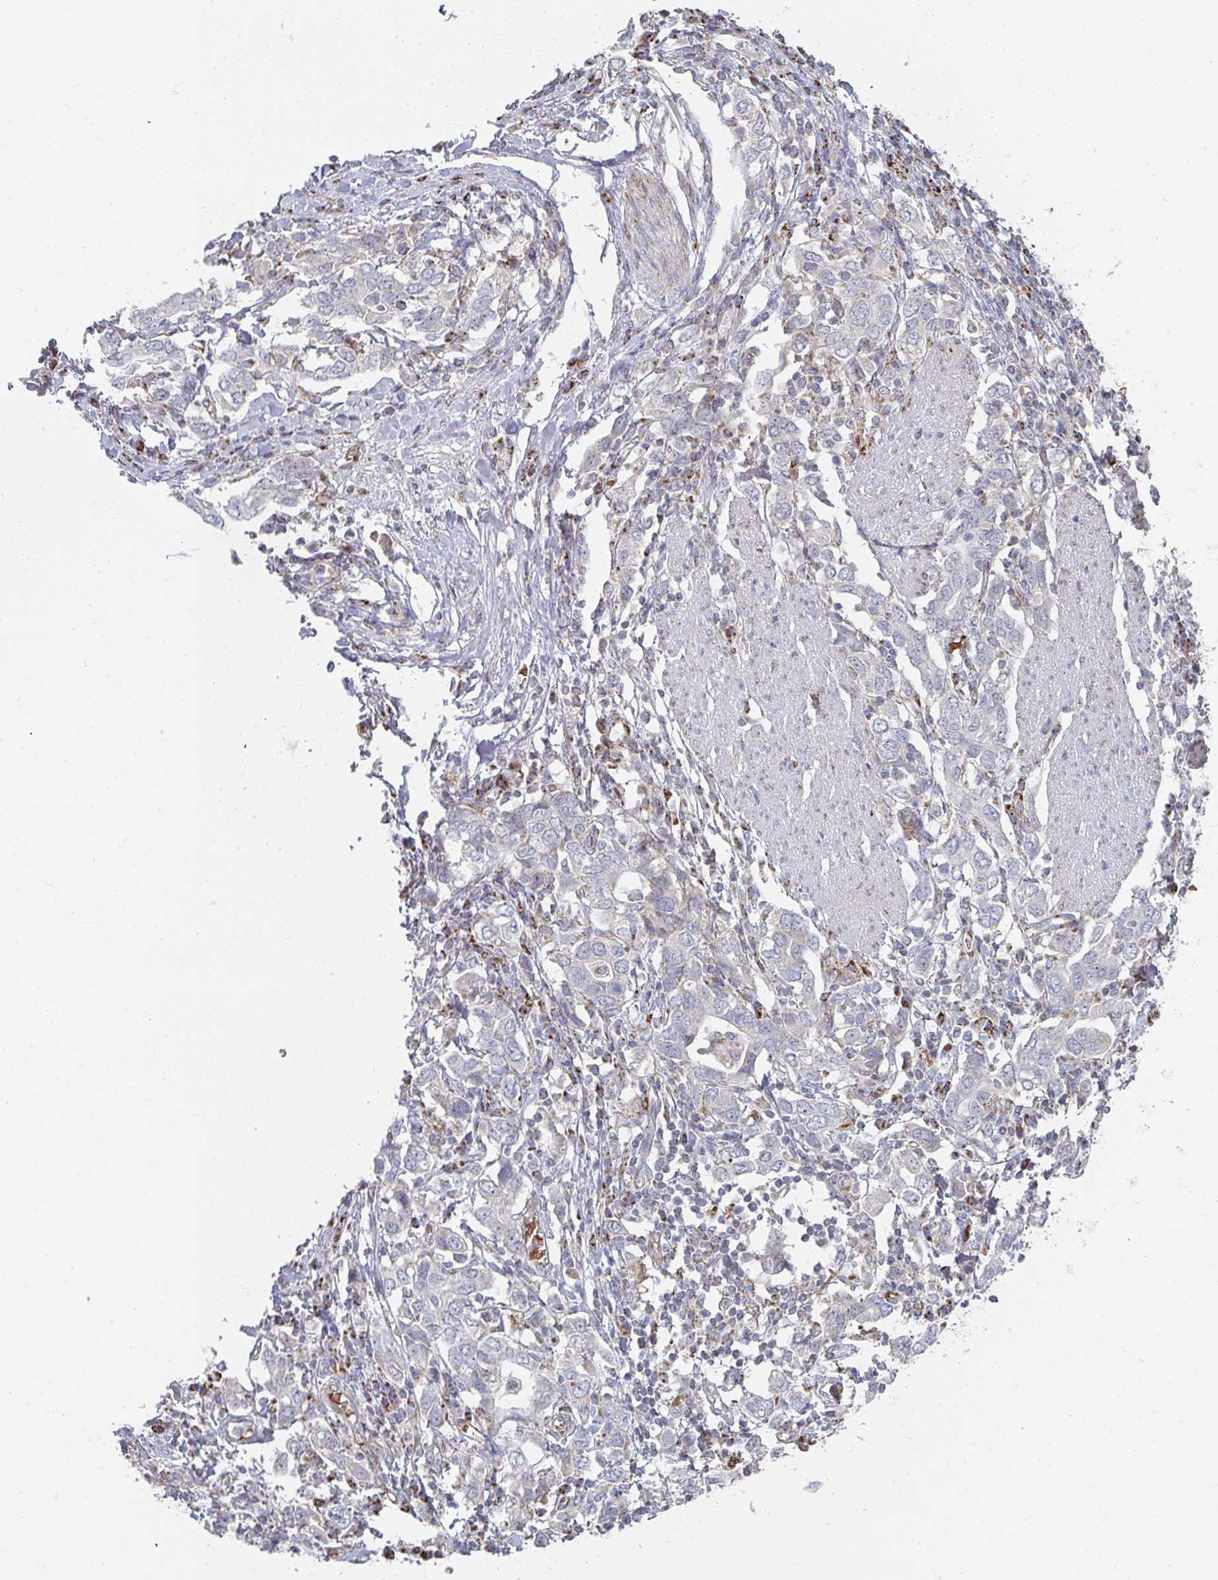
{"staining": {"intensity": "negative", "quantity": "none", "location": "none"}, "tissue": "stomach cancer", "cell_type": "Tumor cells", "image_type": "cancer", "snomed": [{"axis": "morphology", "description": "Adenocarcinoma, NOS"}, {"axis": "topography", "description": "Stomach, upper"}, {"axis": "topography", "description": "Stomach"}], "caption": "The histopathology image exhibits no staining of tumor cells in adenocarcinoma (stomach).", "gene": "ZNF526", "patient": {"sex": "male", "age": 62}}